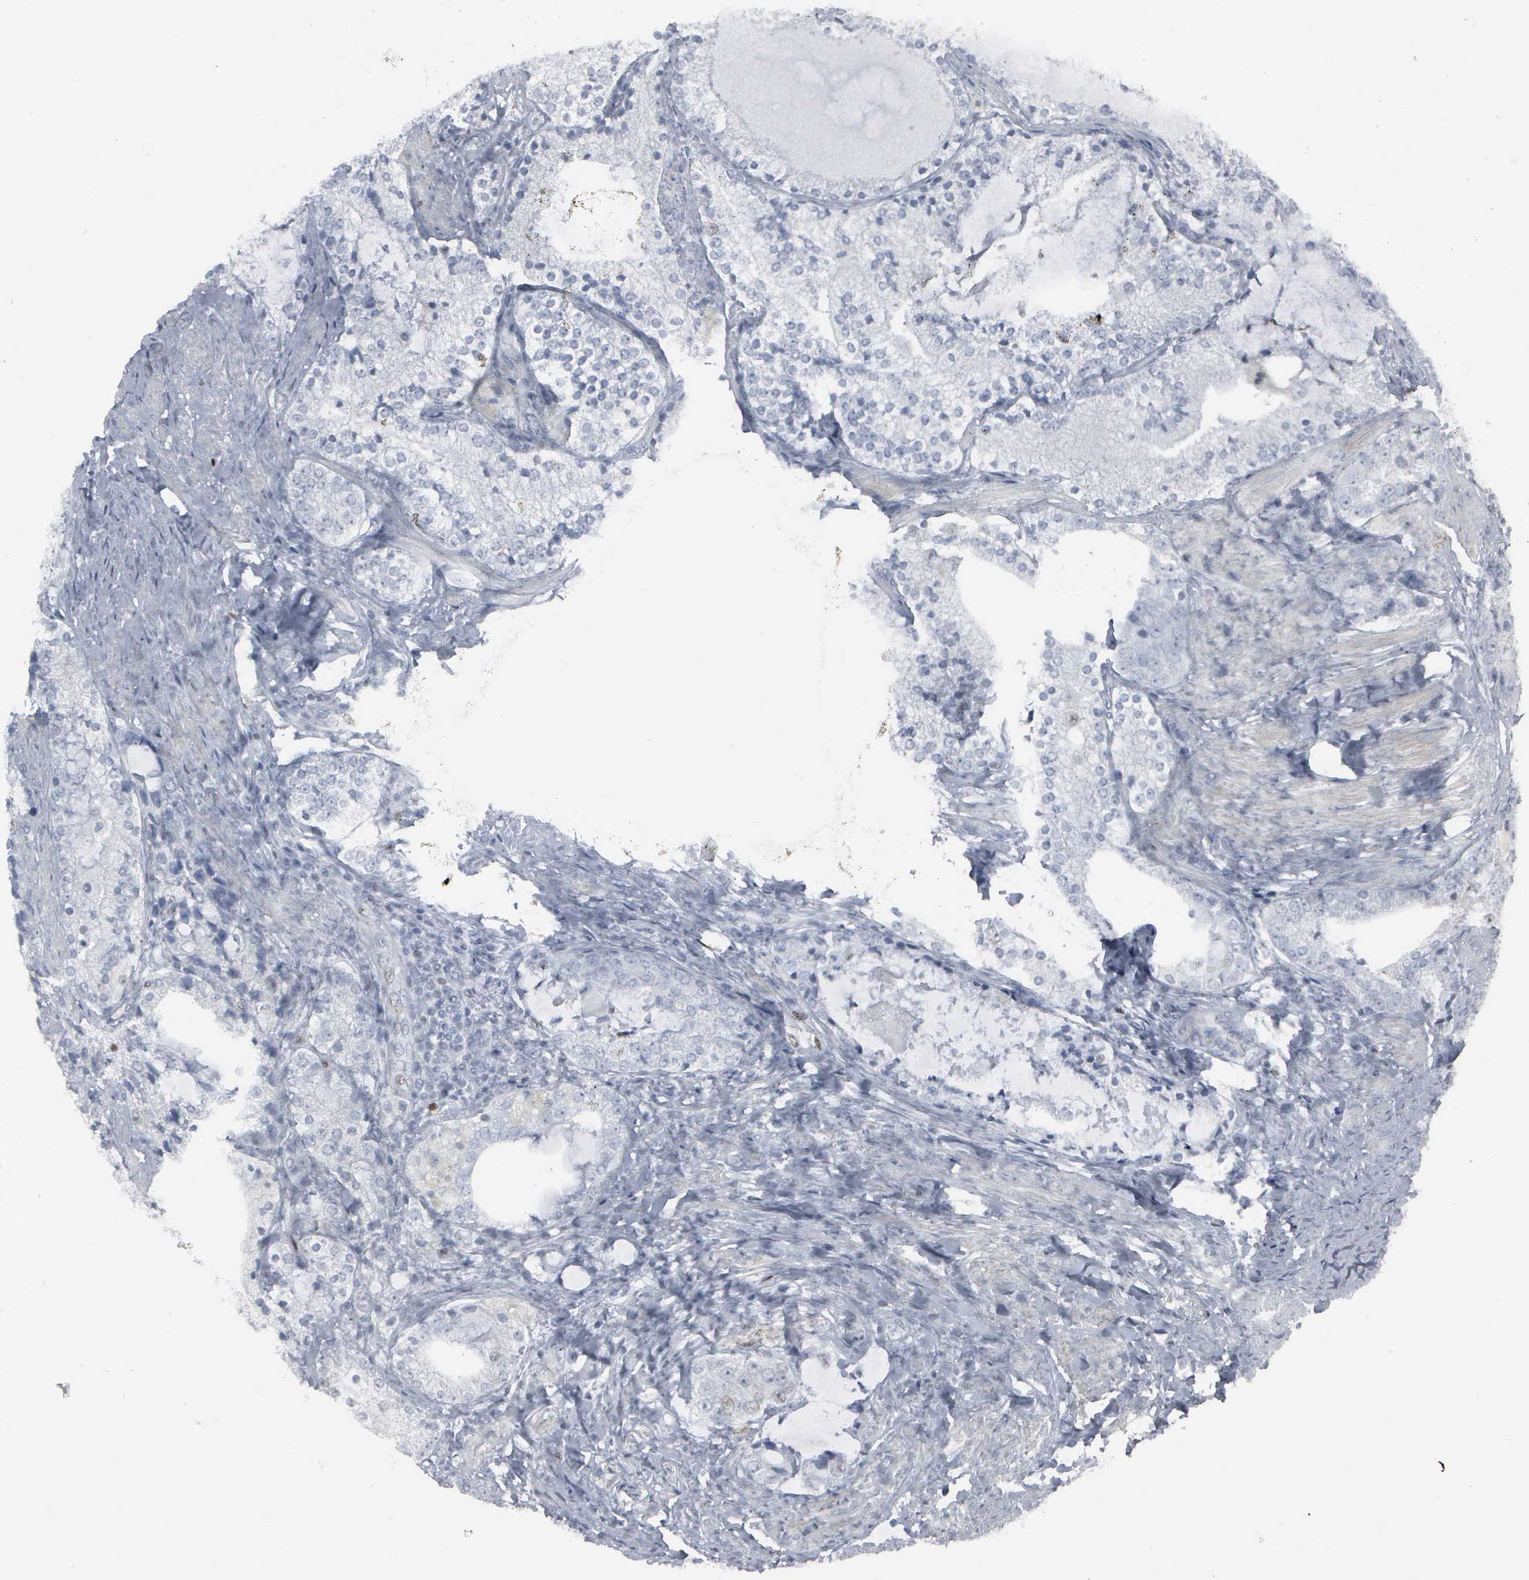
{"staining": {"intensity": "negative", "quantity": "none", "location": "none"}, "tissue": "prostate cancer", "cell_type": "Tumor cells", "image_type": "cancer", "snomed": [{"axis": "morphology", "description": "Adenocarcinoma, High grade"}, {"axis": "topography", "description": "Prostate"}], "caption": "Tumor cells show no significant protein staining in prostate high-grade adenocarcinoma.", "gene": "CCND3", "patient": {"sex": "male", "age": 63}}